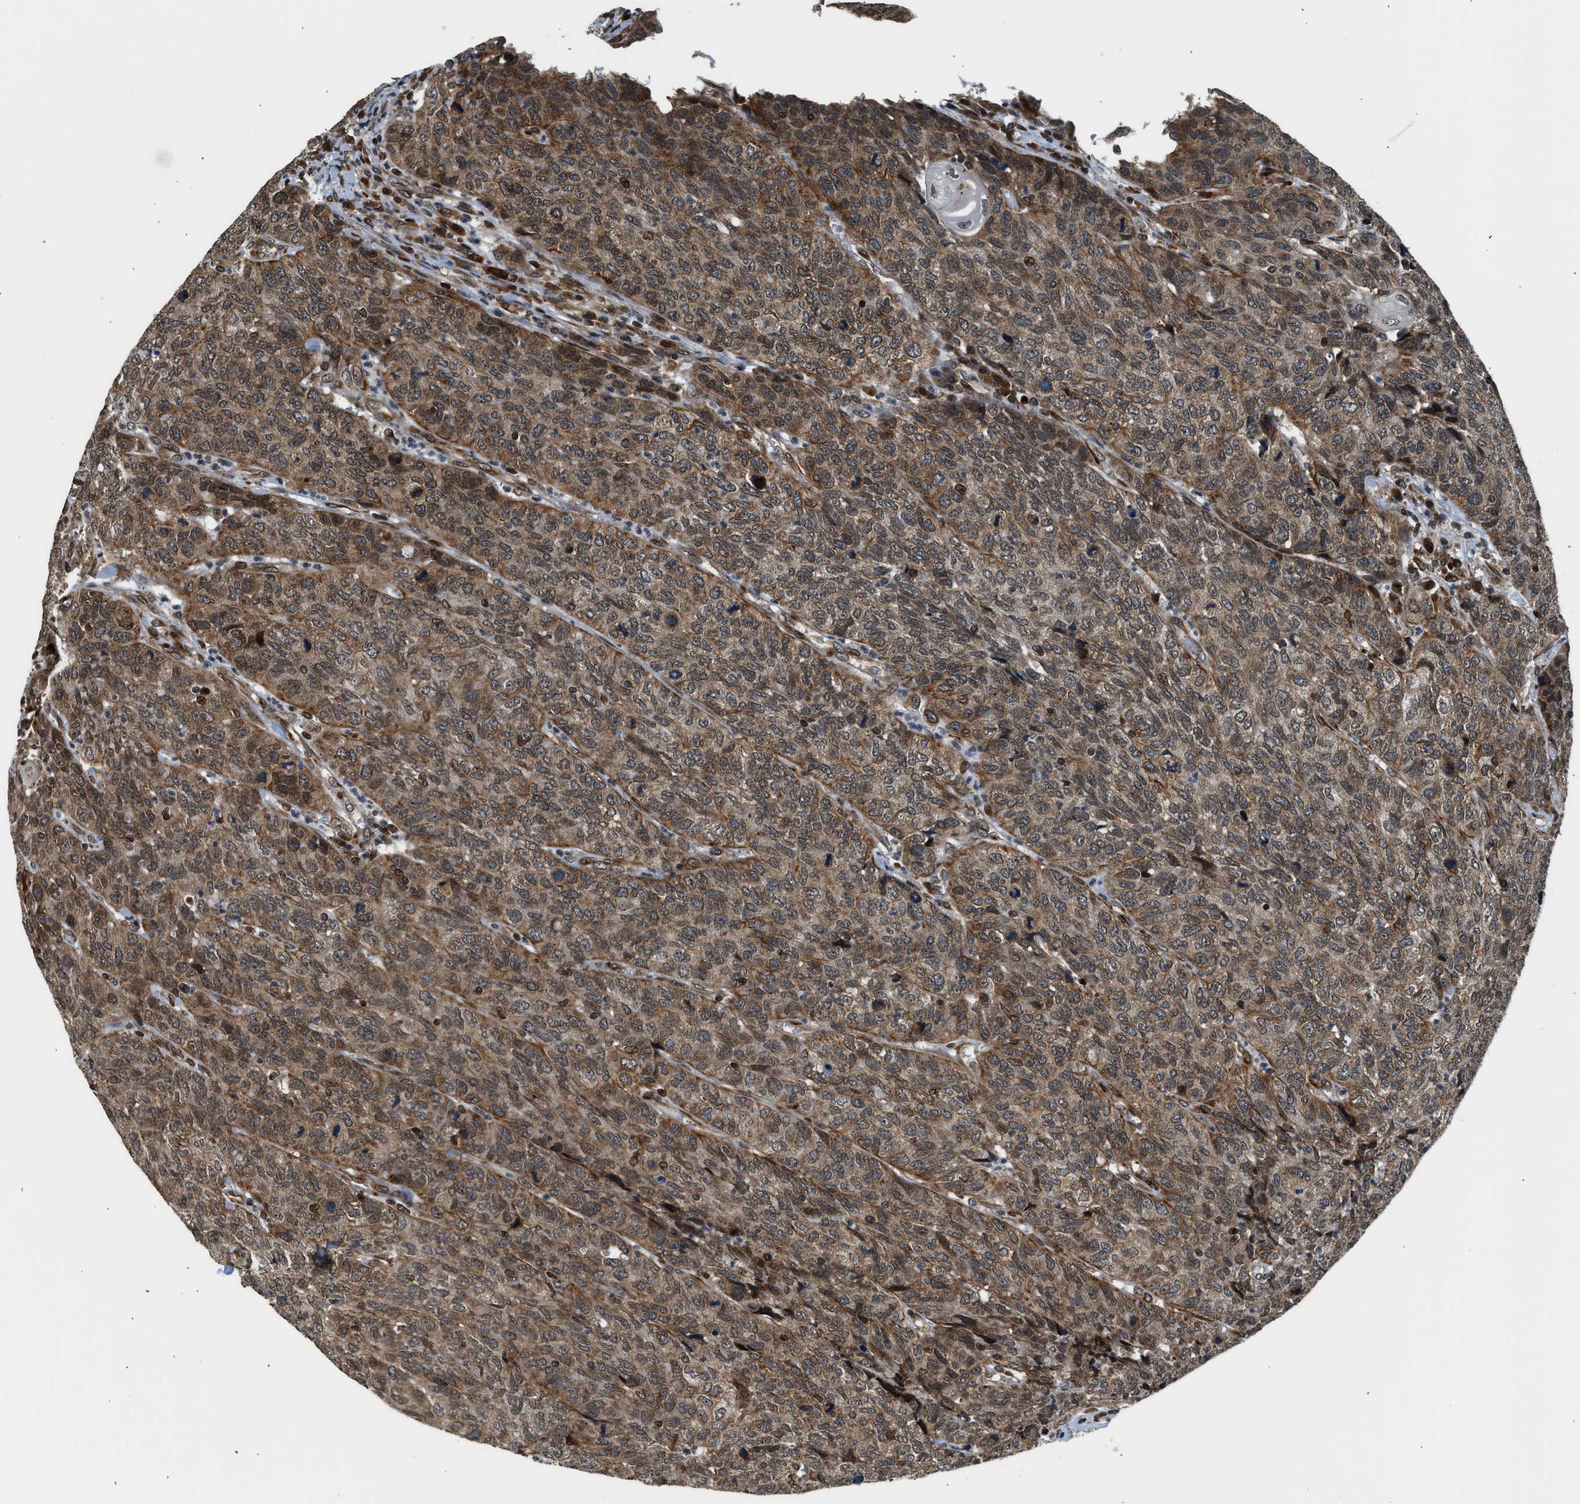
{"staining": {"intensity": "moderate", "quantity": ">75%", "location": "cytoplasmic/membranous"}, "tissue": "head and neck cancer", "cell_type": "Tumor cells", "image_type": "cancer", "snomed": [{"axis": "morphology", "description": "Squamous cell carcinoma, NOS"}, {"axis": "topography", "description": "Head-Neck"}], "caption": "Immunohistochemistry (DAB (3,3'-diaminobenzidine)) staining of human head and neck squamous cell carcinoma reveals moderate cytoplasmic/membranous protein expression in approximately >75% of tumor cells. The protein of interest is shown in brown color, while the nuclei are stained blue.", "gene": "RETREG3", "patient": {"sex": "male", "age": 66}}